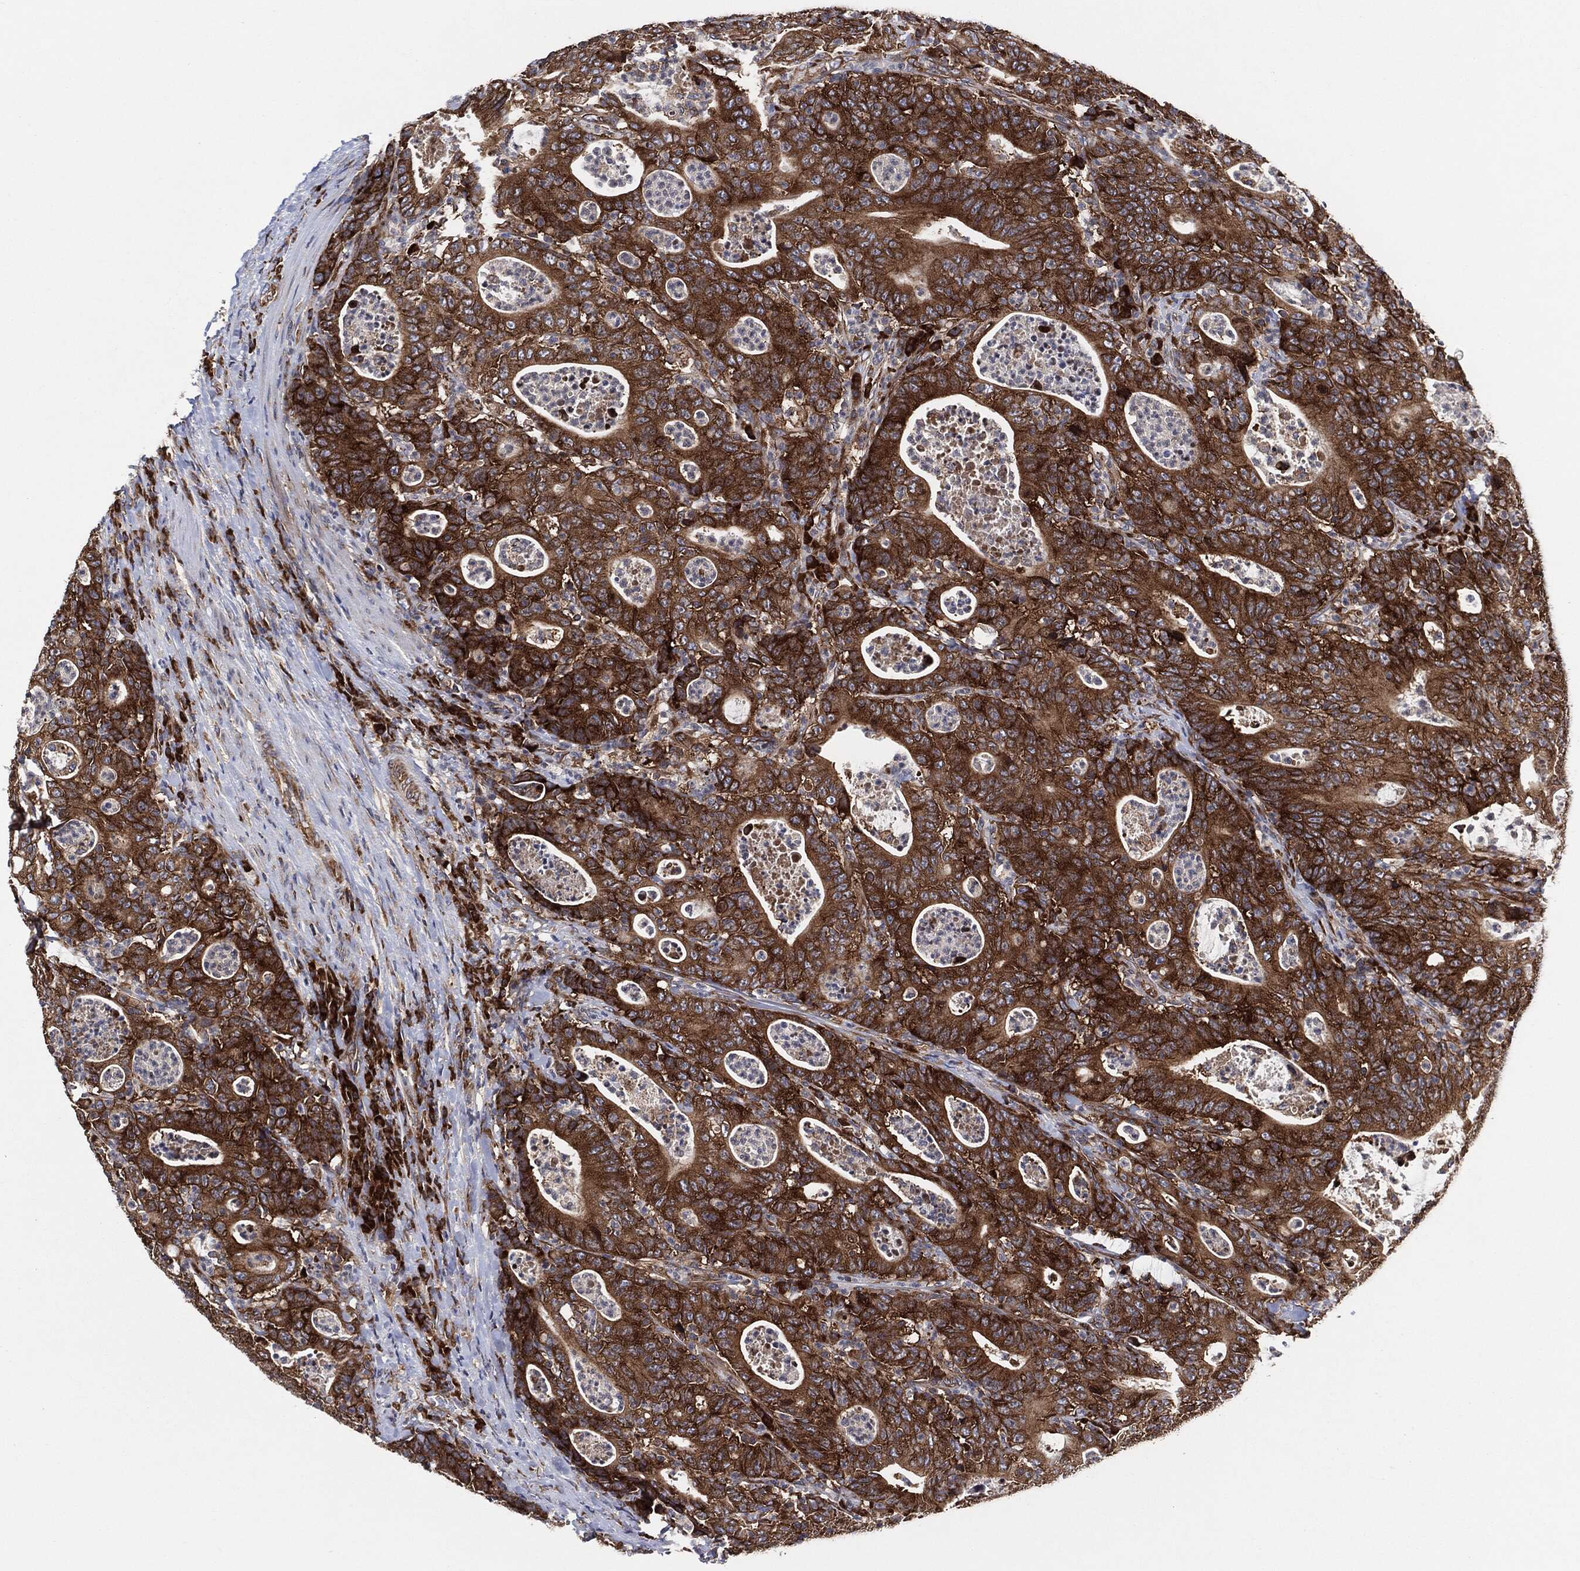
{"staining": {"intensity": "strong", "quantity": ">75%", "location": "cytoplasmic/membranous"}, "tissue": "colorectal cancer", "cell_type": "Tumor cells", "image_type": "cancer", "snomed": [{"axis": "morphology", "description": "Adenocarcinoma, NOS"}, {"axis": "topography", "description": "Colon"}], "caption": "Colorectal adenocarcinoma stained with DAB (3,3'-diaminobenzidine) immunohistochemistry (IHC) displays high levels of strong cytoplasmic/membranous staining in about >75% of tumor cells. (DAB IHC with brightfield microscopy, high magnification).", "gene": "EIF2S2", "patient": {"sex": "male", "age": 70}}